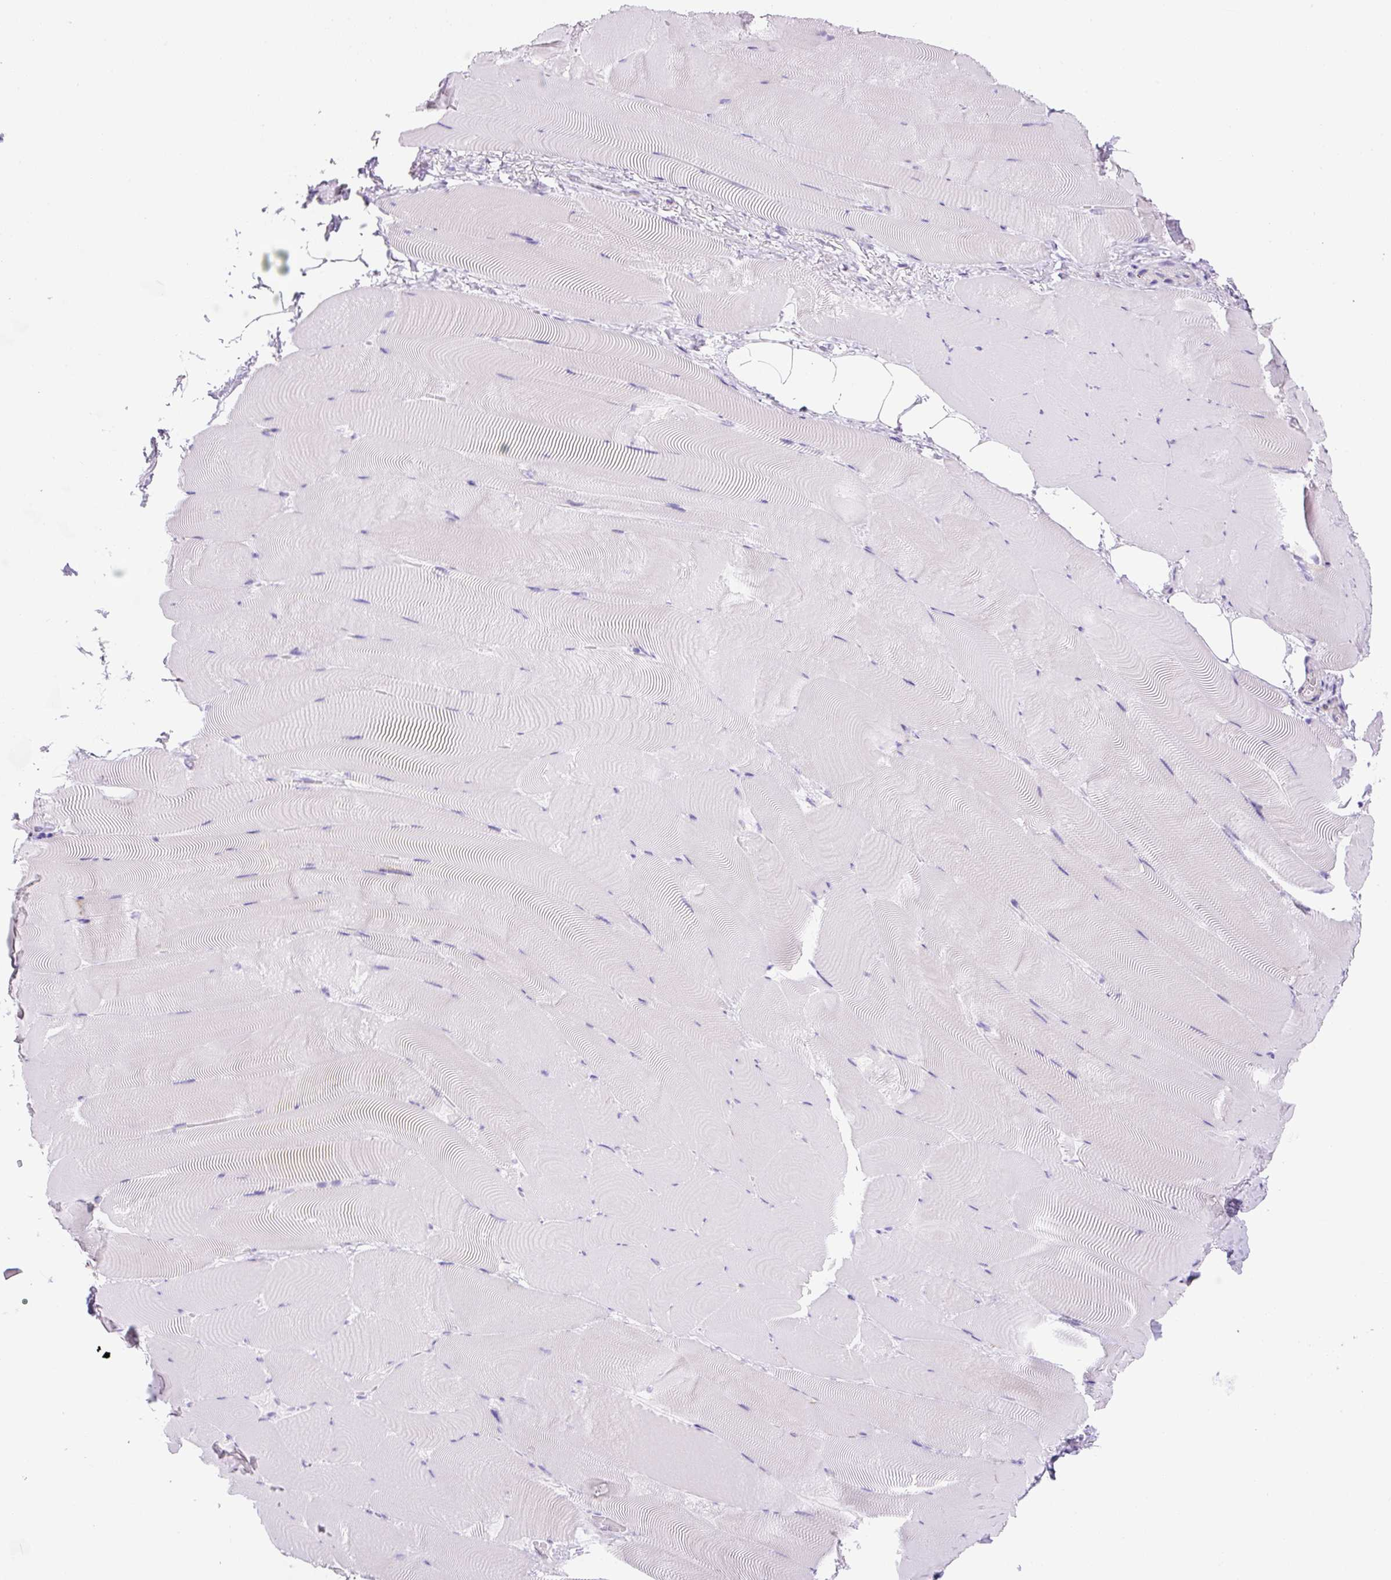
{"staining": {"intensity": "negative", "quantity": "none", "location": "none"}, "tissue": "skeletal muscle", "cell_type": "Myocytes", "image_type": "normal", "snomed": [{"axis": "morphology", "description": "Normal tissue, NOS"}, {"axis": "topography", "description": "Skeletal muscle"}], "caption": "This is a photomicrograph of immunohistochemistry (IHC) staining of normal skeletal muscle, which shows no positivity in myocytes.", "gene": "ASB4", "patient": {"sex": "female", "age": 64}}